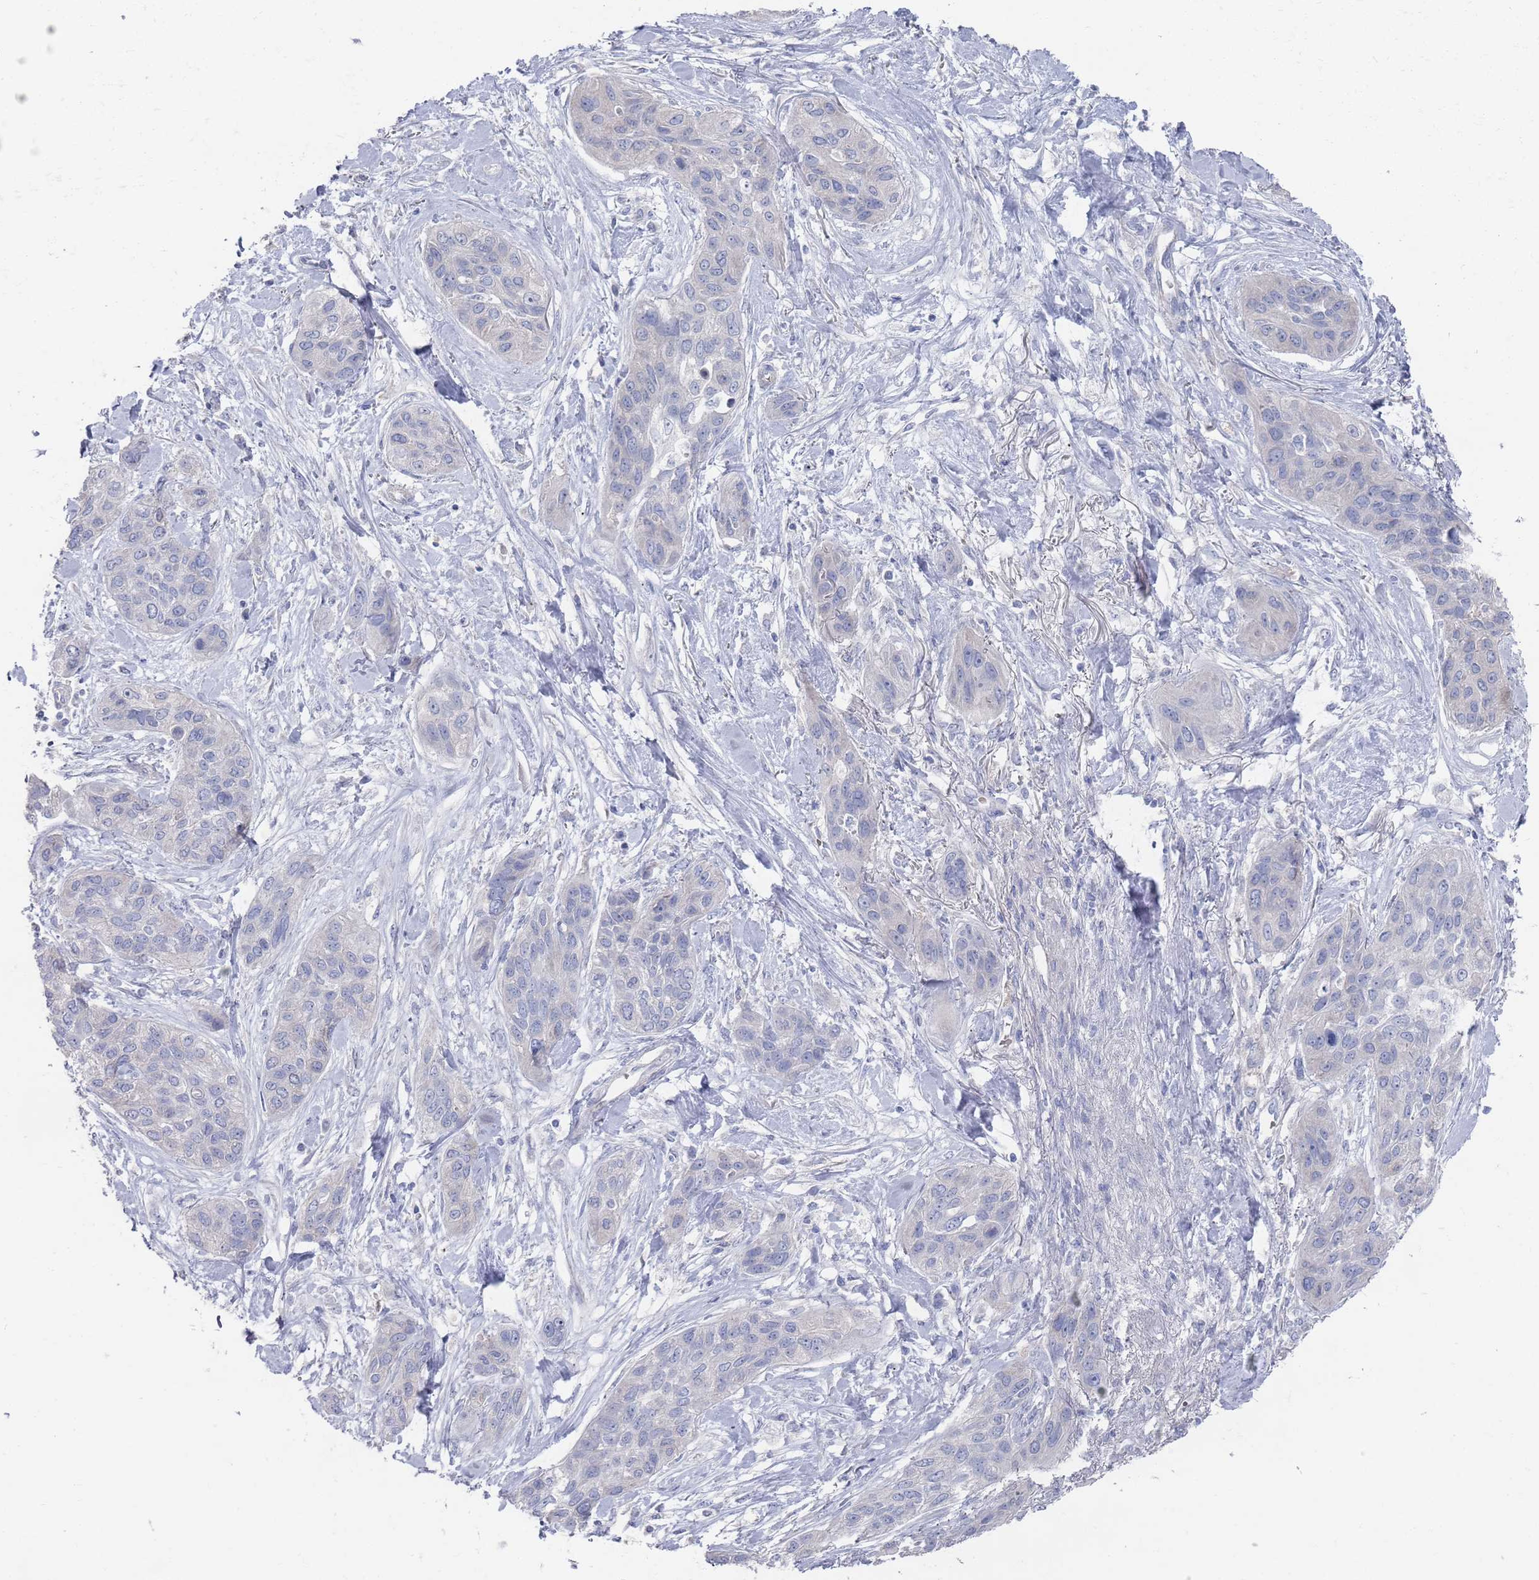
{"staining": {"intensity": "negative", "quantity": "none", "location": "none"}, "tissue": "lung cancer", "cell_type": "Tumor cells", "image_type": "cancer", "snomed": [{"axis": "morphology", "description": "Squamous cell carcinoma, NOS"}, {"axis": "topography", "description": "Lung"}], "caption": "Immunohistochemistry of squamous cell carcinoma (lung) demonstrates no positivity in tumor cells. (DAB IHC with hematoxylin counter stain).", "gene": "TMCO3", "patient": {"sex": "female", "age": 70}}